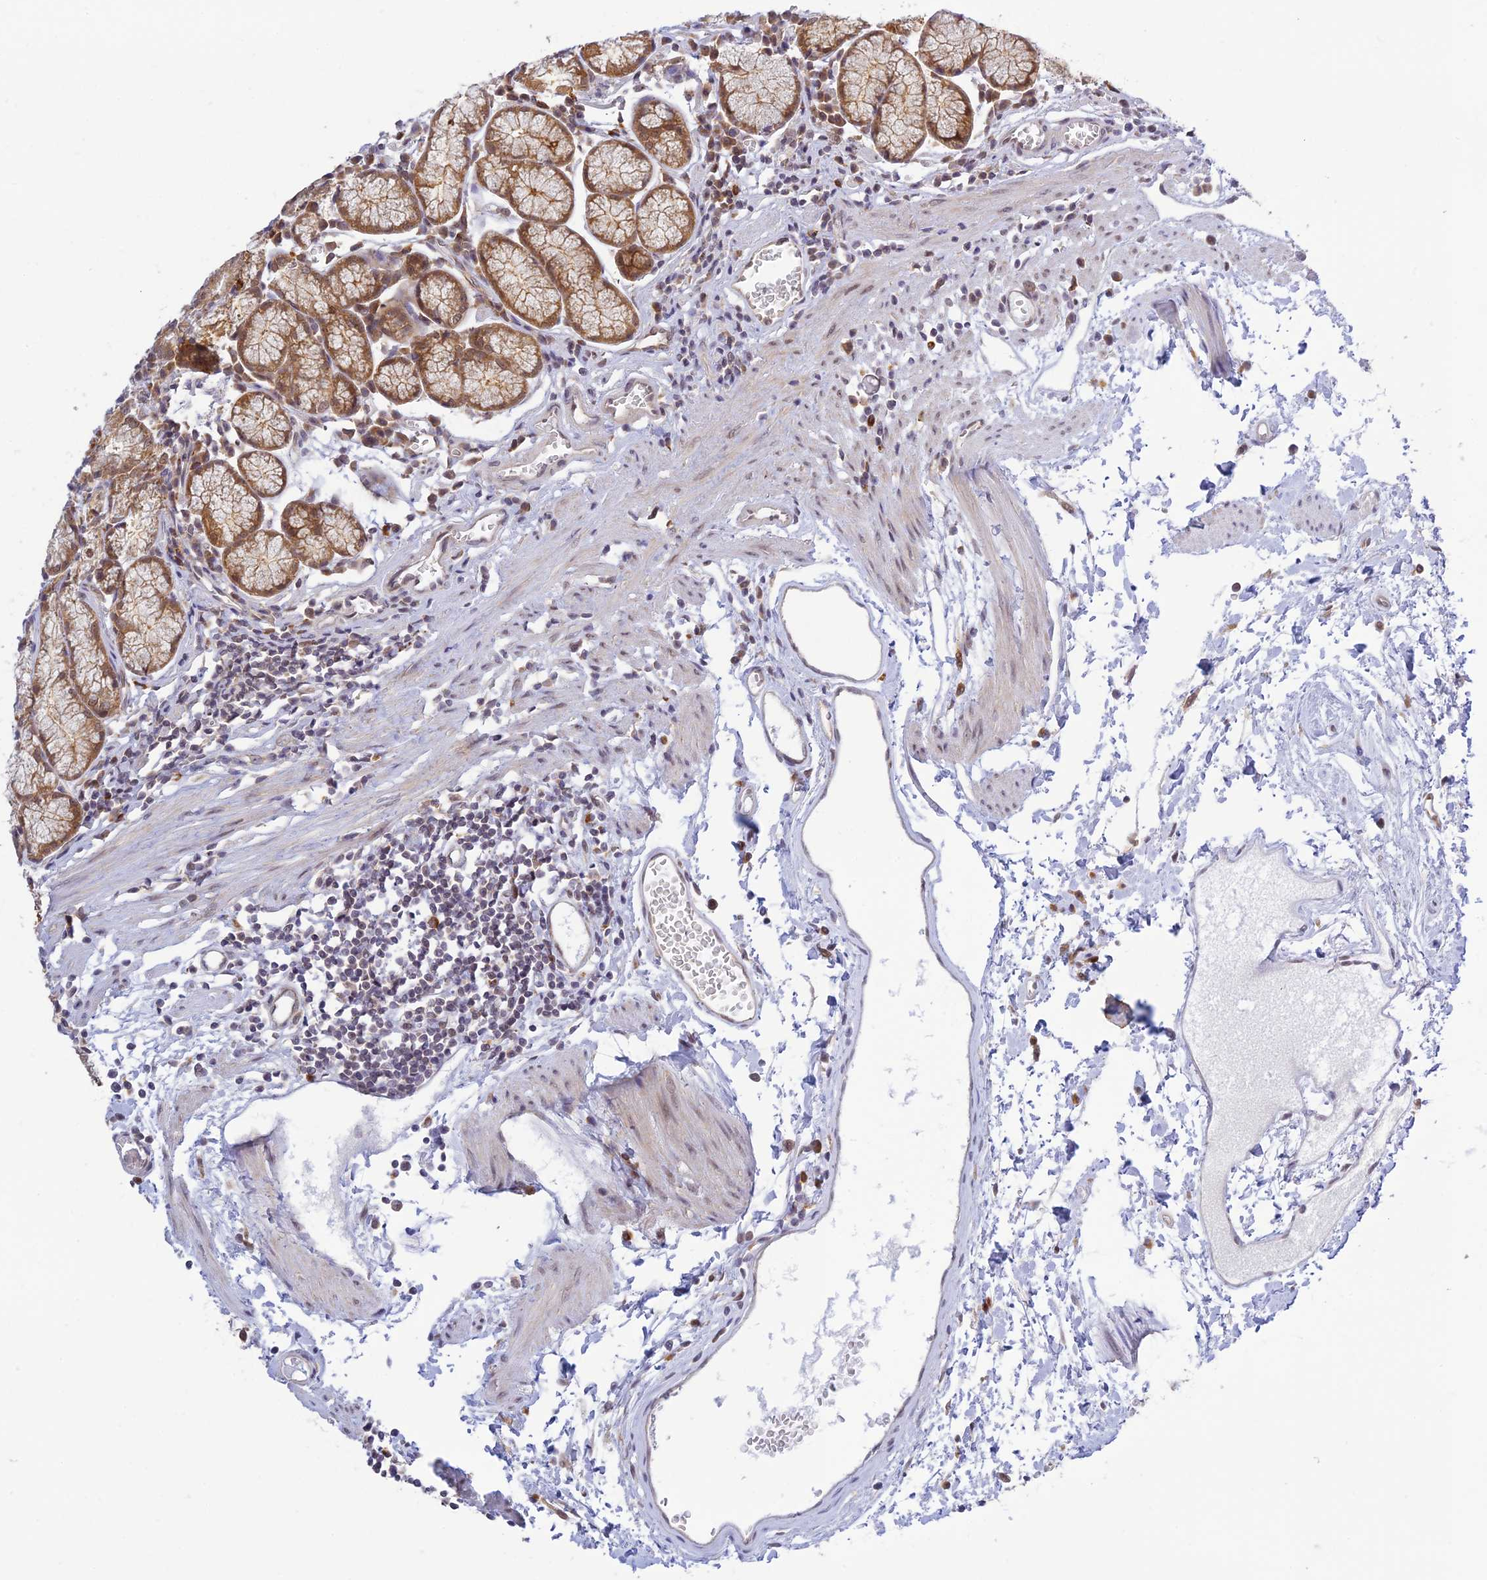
{"staining": {"intensity": "strong", "quantity": ">75%", "location": "cytoplasmic/membranous"}, "tissue": "stomach", "cell_type": "Glandular cells", "image_type": "normal", "snomed": [{"axis": "morphology", "description": "Normal tissue, NOS"}, {"axis": "topography", "description": "Stomach"}], "caption": "Brown immunohistochemical staining in unremarkable stomach shows strong cytoplasmic/membranous expression in about >75% of glandular cells. (DAB (3,3'-diaminobenzidine) IHC with brightfield microscopy, high magnification).", "gene": "SKIC8", "patient": {"sex": "male", "age": 55}}